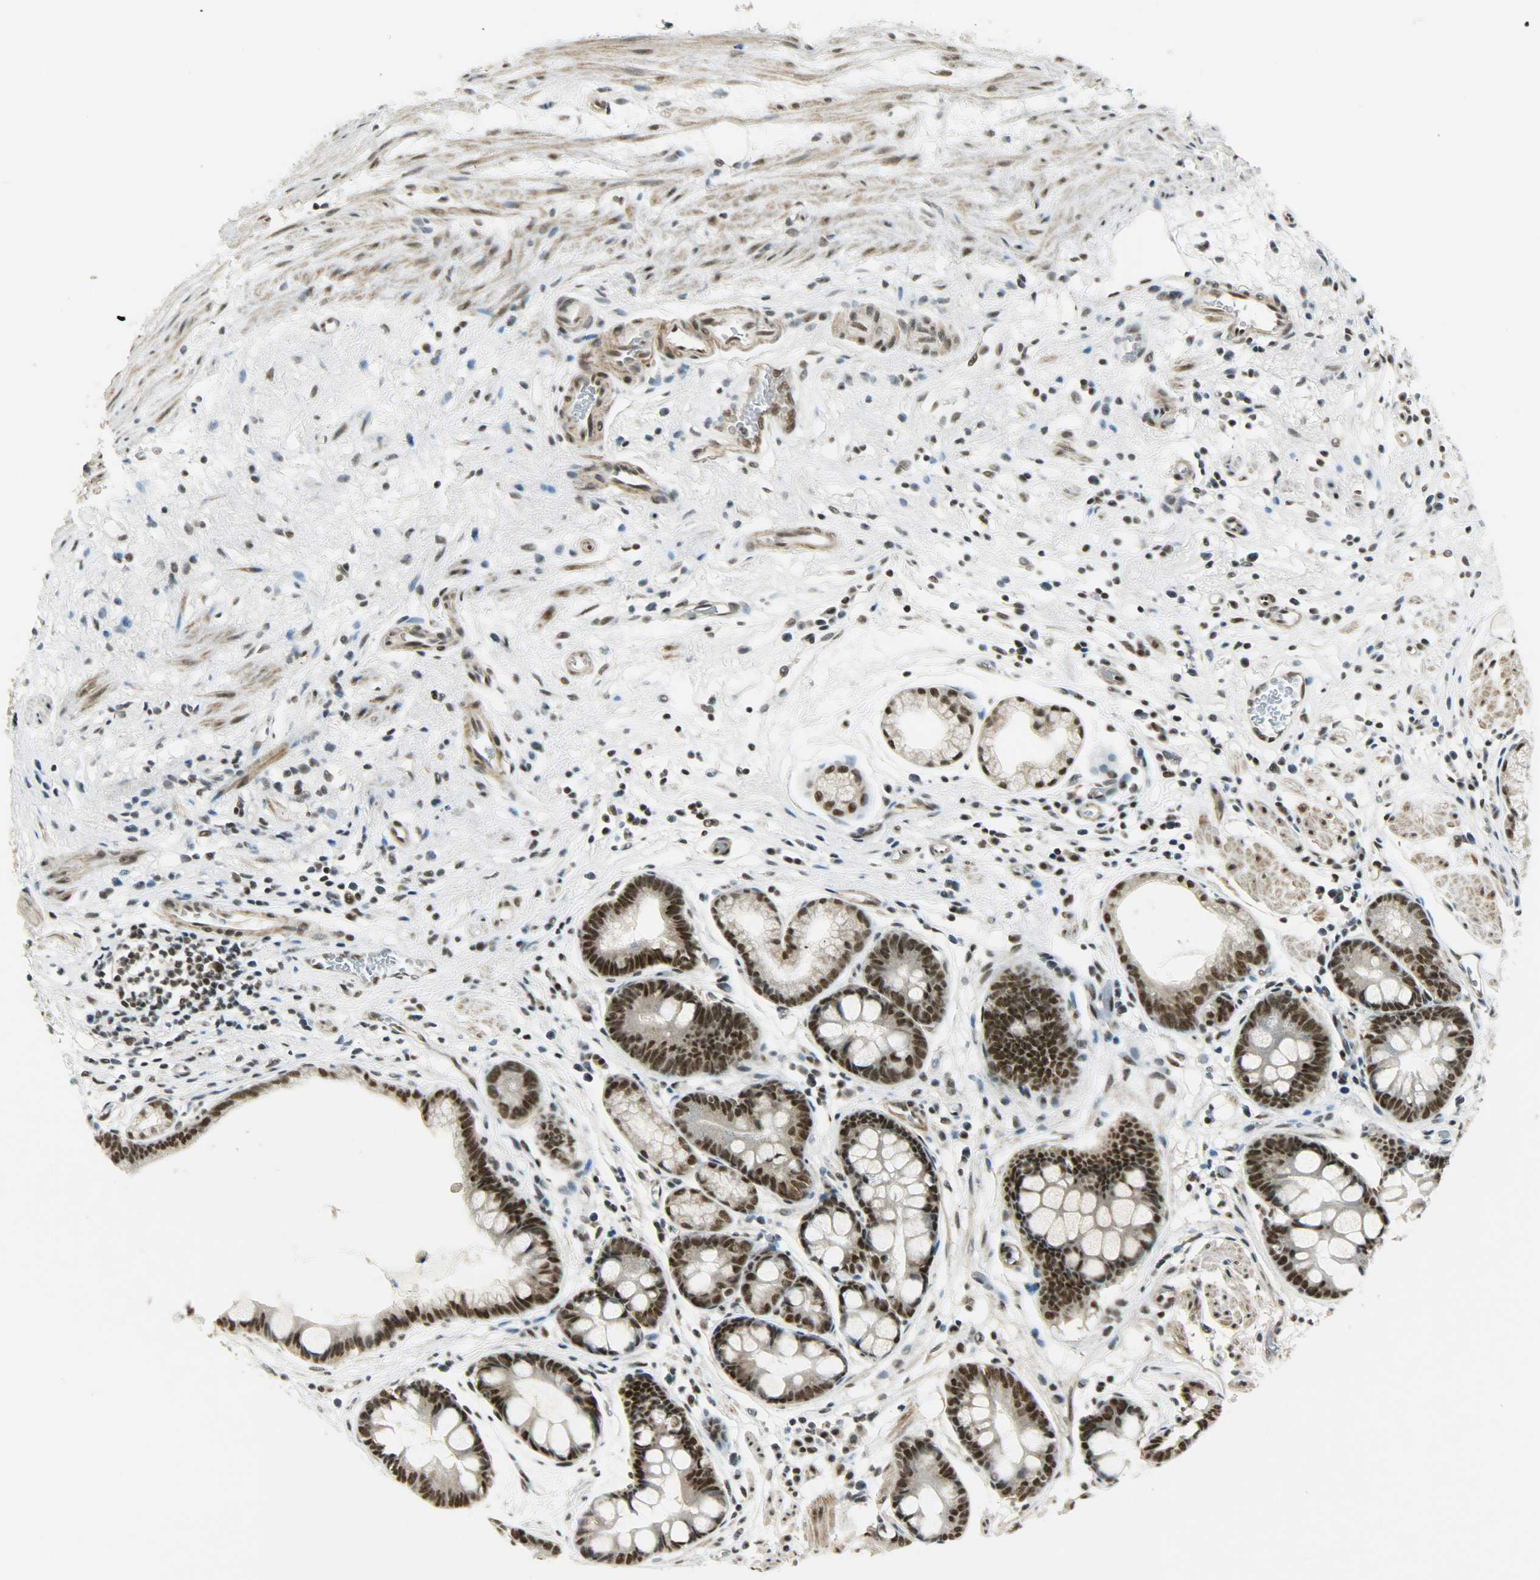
{"staining": {"intensity": "strong", "quantity": ">75%", "location": "nuclear"}, "tissue": "stomach", "cell_type": "Glandular cells", "image_type": "normal", "snomed": [{"axis": "morphology", "description": "Normal tissue, NOS"}, {"axis": "morphology", "description": "Inflammation, NOS"}, {"axis": "topography", "description": "Stomach, lower"}], "caption": "Benign stomach shows strong nuclear expression in about >75% of glandular cells Nuclei are stained in blue..", "gene": "SUGP1", "patient": {"sex": "male", "age": 59}}